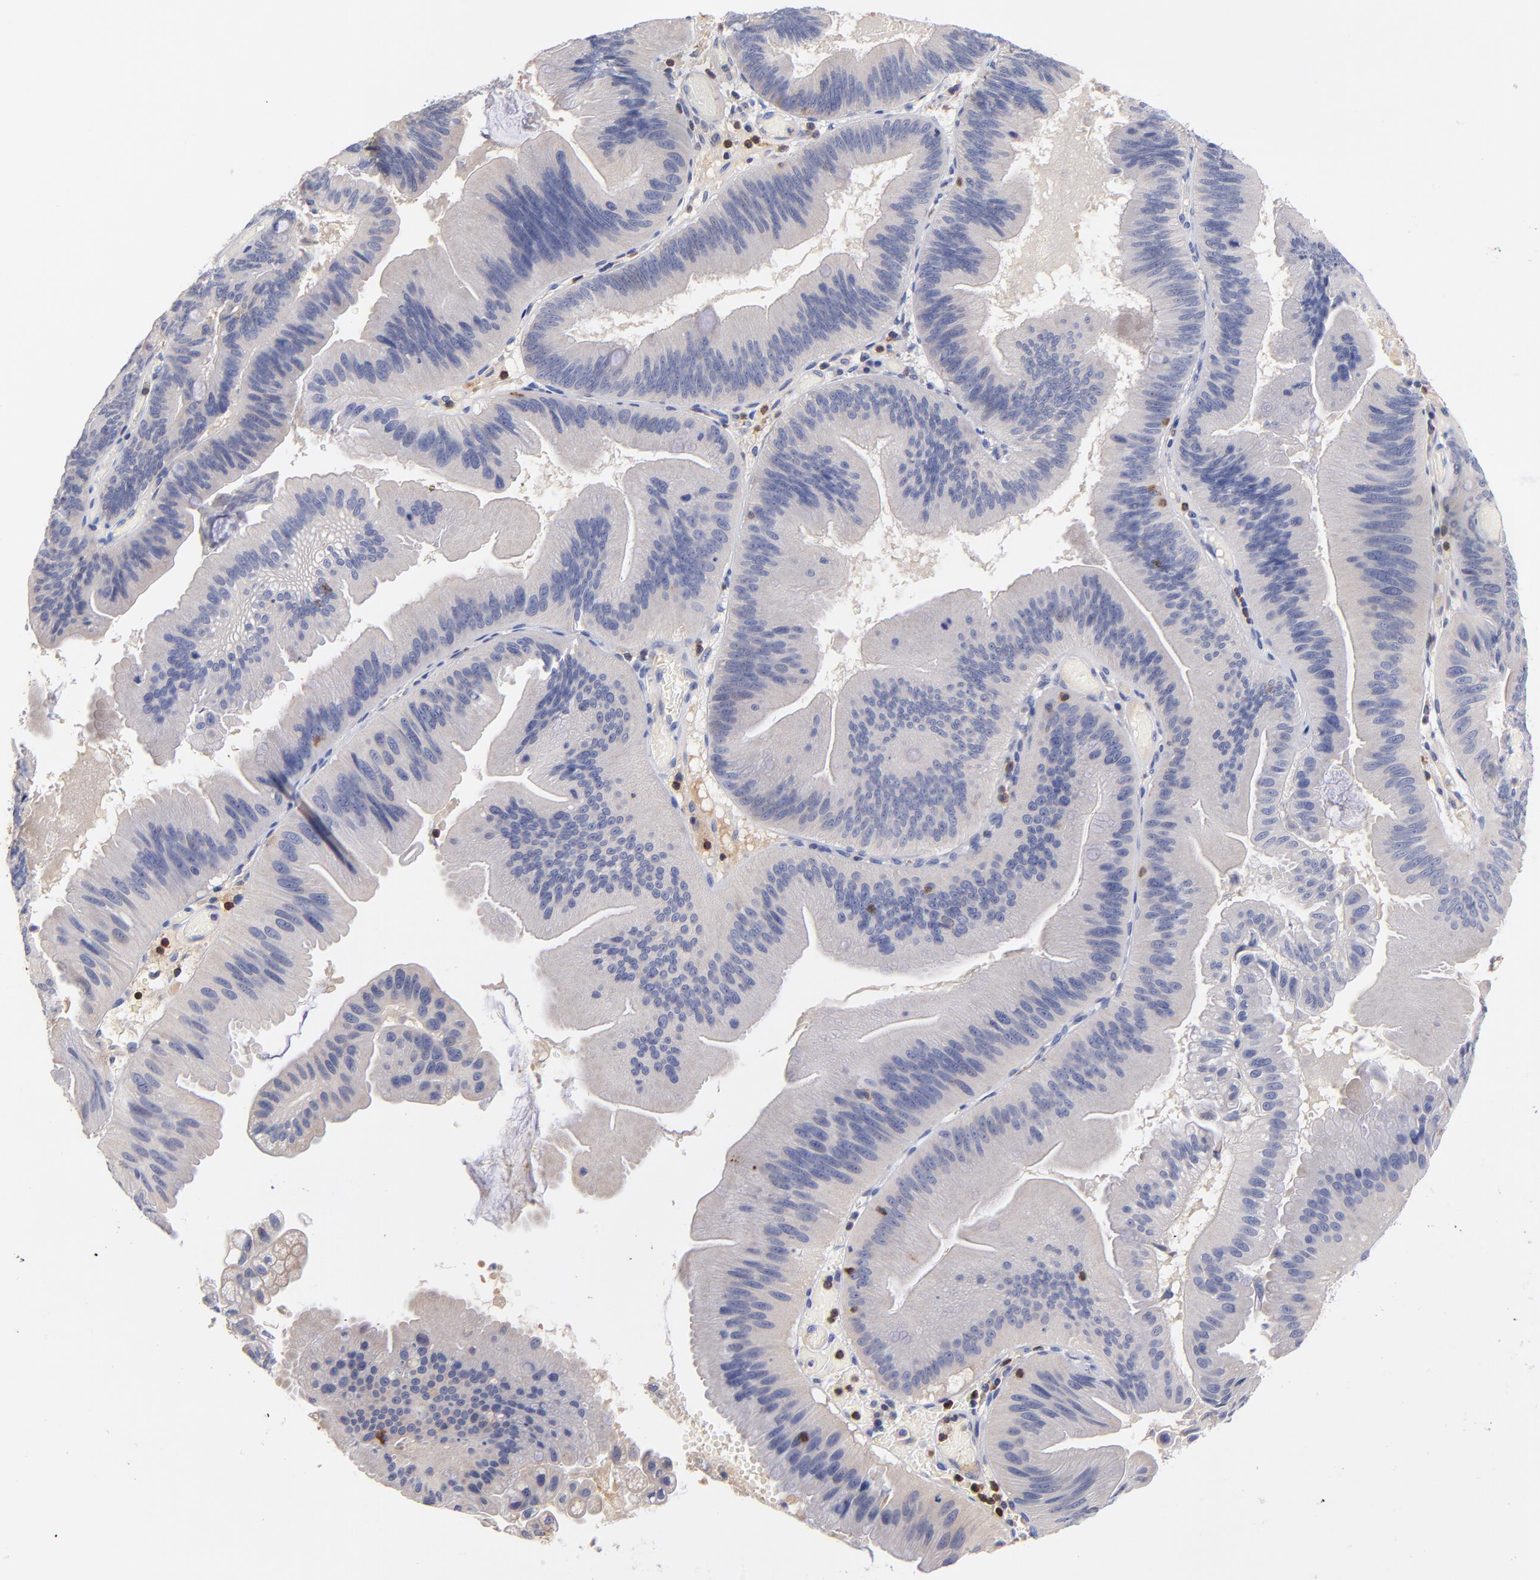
{"staining": {"intensity": "negative", "quantity": "none", "location": "none"}, "tissue": "pancreatic cancer", "cell_type": "Tumor cells", "image_type": "cancer", "snomed": [{"axis": "morphology", "description": "Adenocarcinoma, NOS"}, {"axis": "topography", "description": "Pancreas"}], "caption": "IHC histopathology image of neoplastic tissue: human pancreatic cancer (adenocarcinoma) stained with DAB (3,3'-diaminobenzidine) exhibits no significant protein staining in tumor cells. (DAB (3,3'-diaminobenzidine) IHC with hematoxylin counter stain).", "gene": "KREMEN2", "patient": {"sex": "male", "age": 82}}